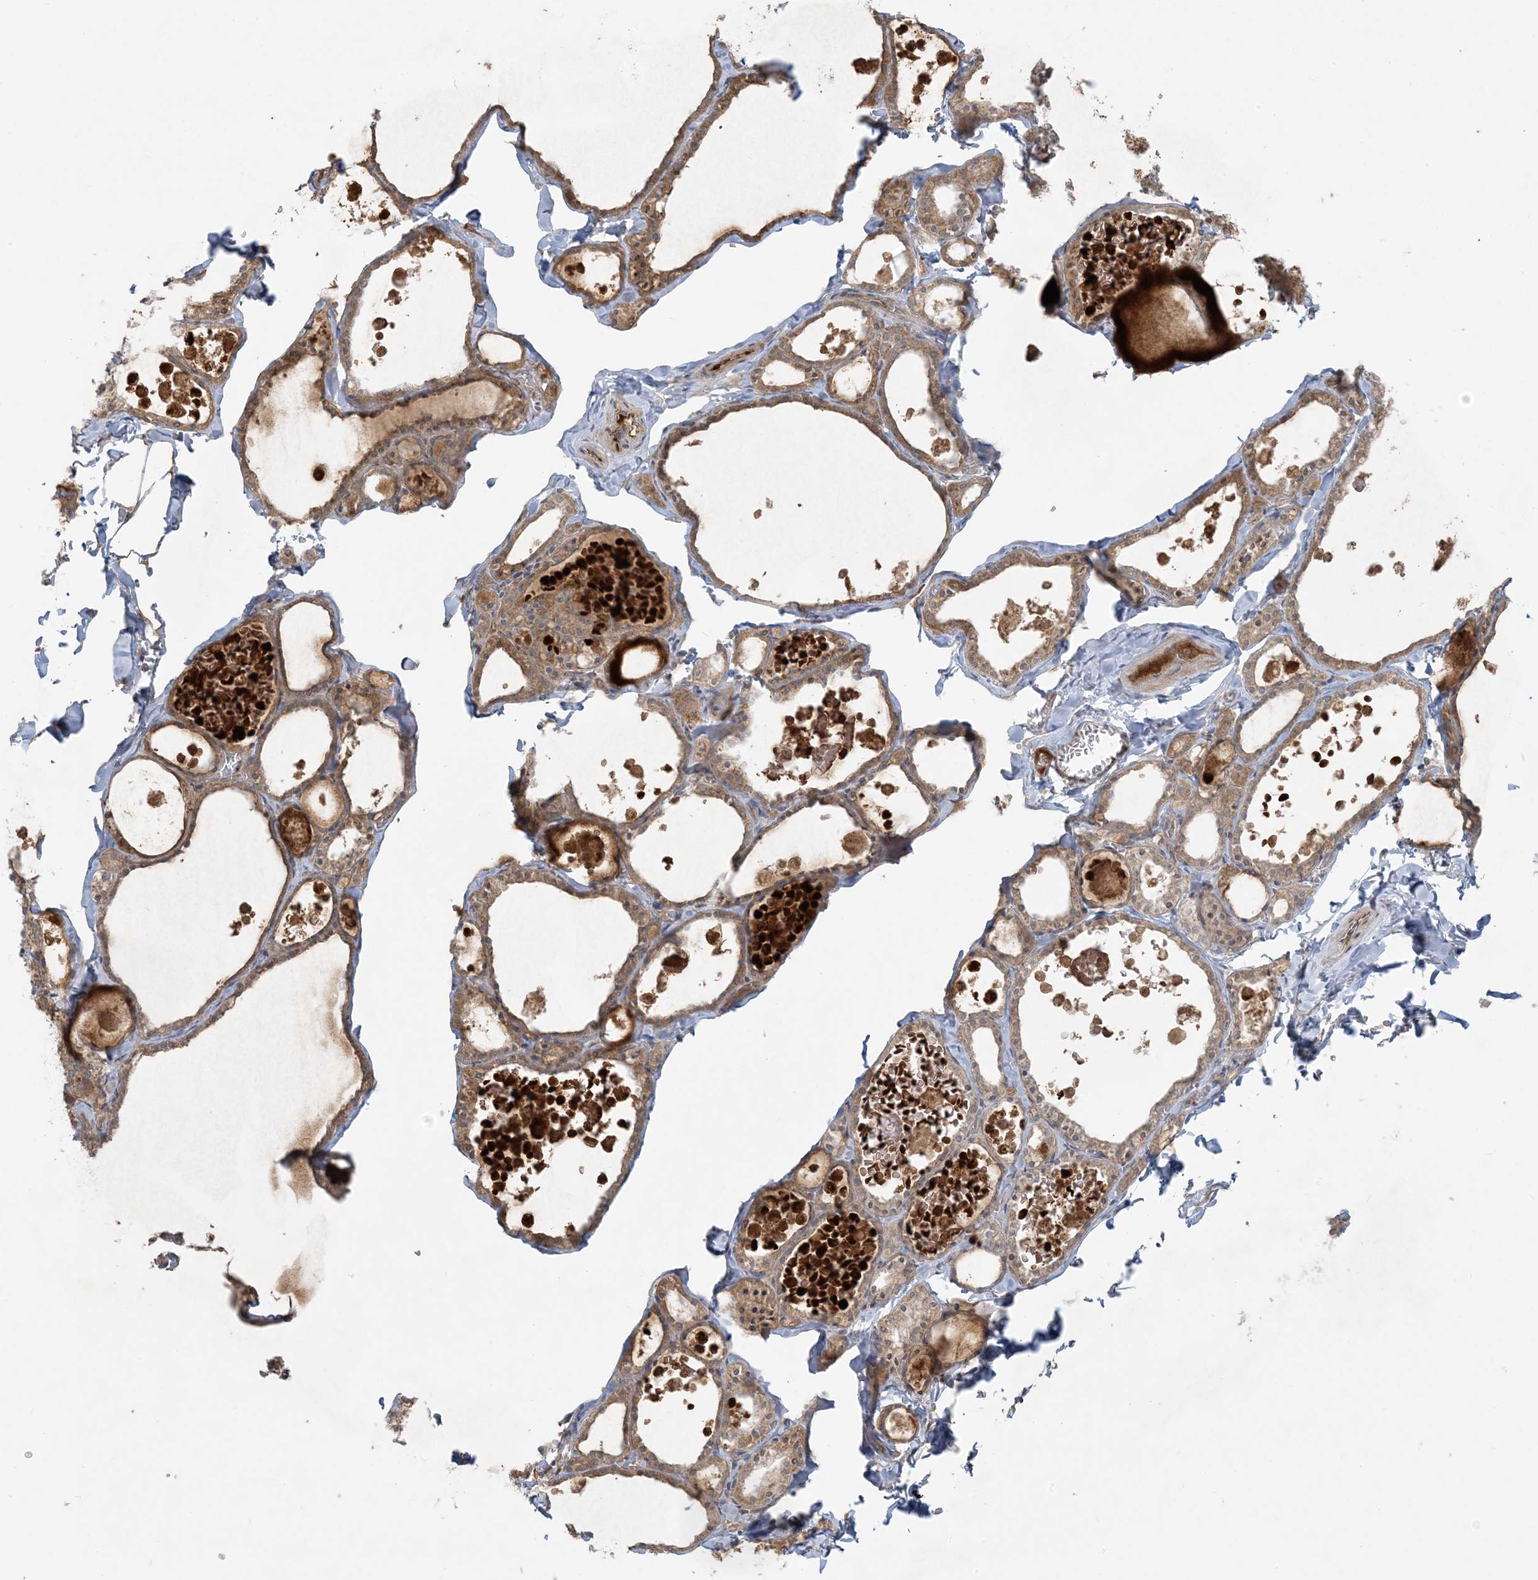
{"staining": {"intensity": "moderate", "quantity": ">75%", "location": "cytoplasmic/membranous"}, "tissue": "thyroid gland", "cell_type": "Glandular cells", "image_type": "normal", "snomed": [{"axis": "morphology", "description": "Normal tissue, NOS"}, {"axis": "topography", "description": "Thyroid gland"}], "caption": "Immunohistochemical staining of normal thyroid gland reveals moderate cytoplasmic/membranous protein positivity in approximately >75% of glandular cells. (DAB IHC, brown staining for protein, blue staining for nuclei).", "gene": "ZNF263", "patient": {"sex": "male", "age": 56}}